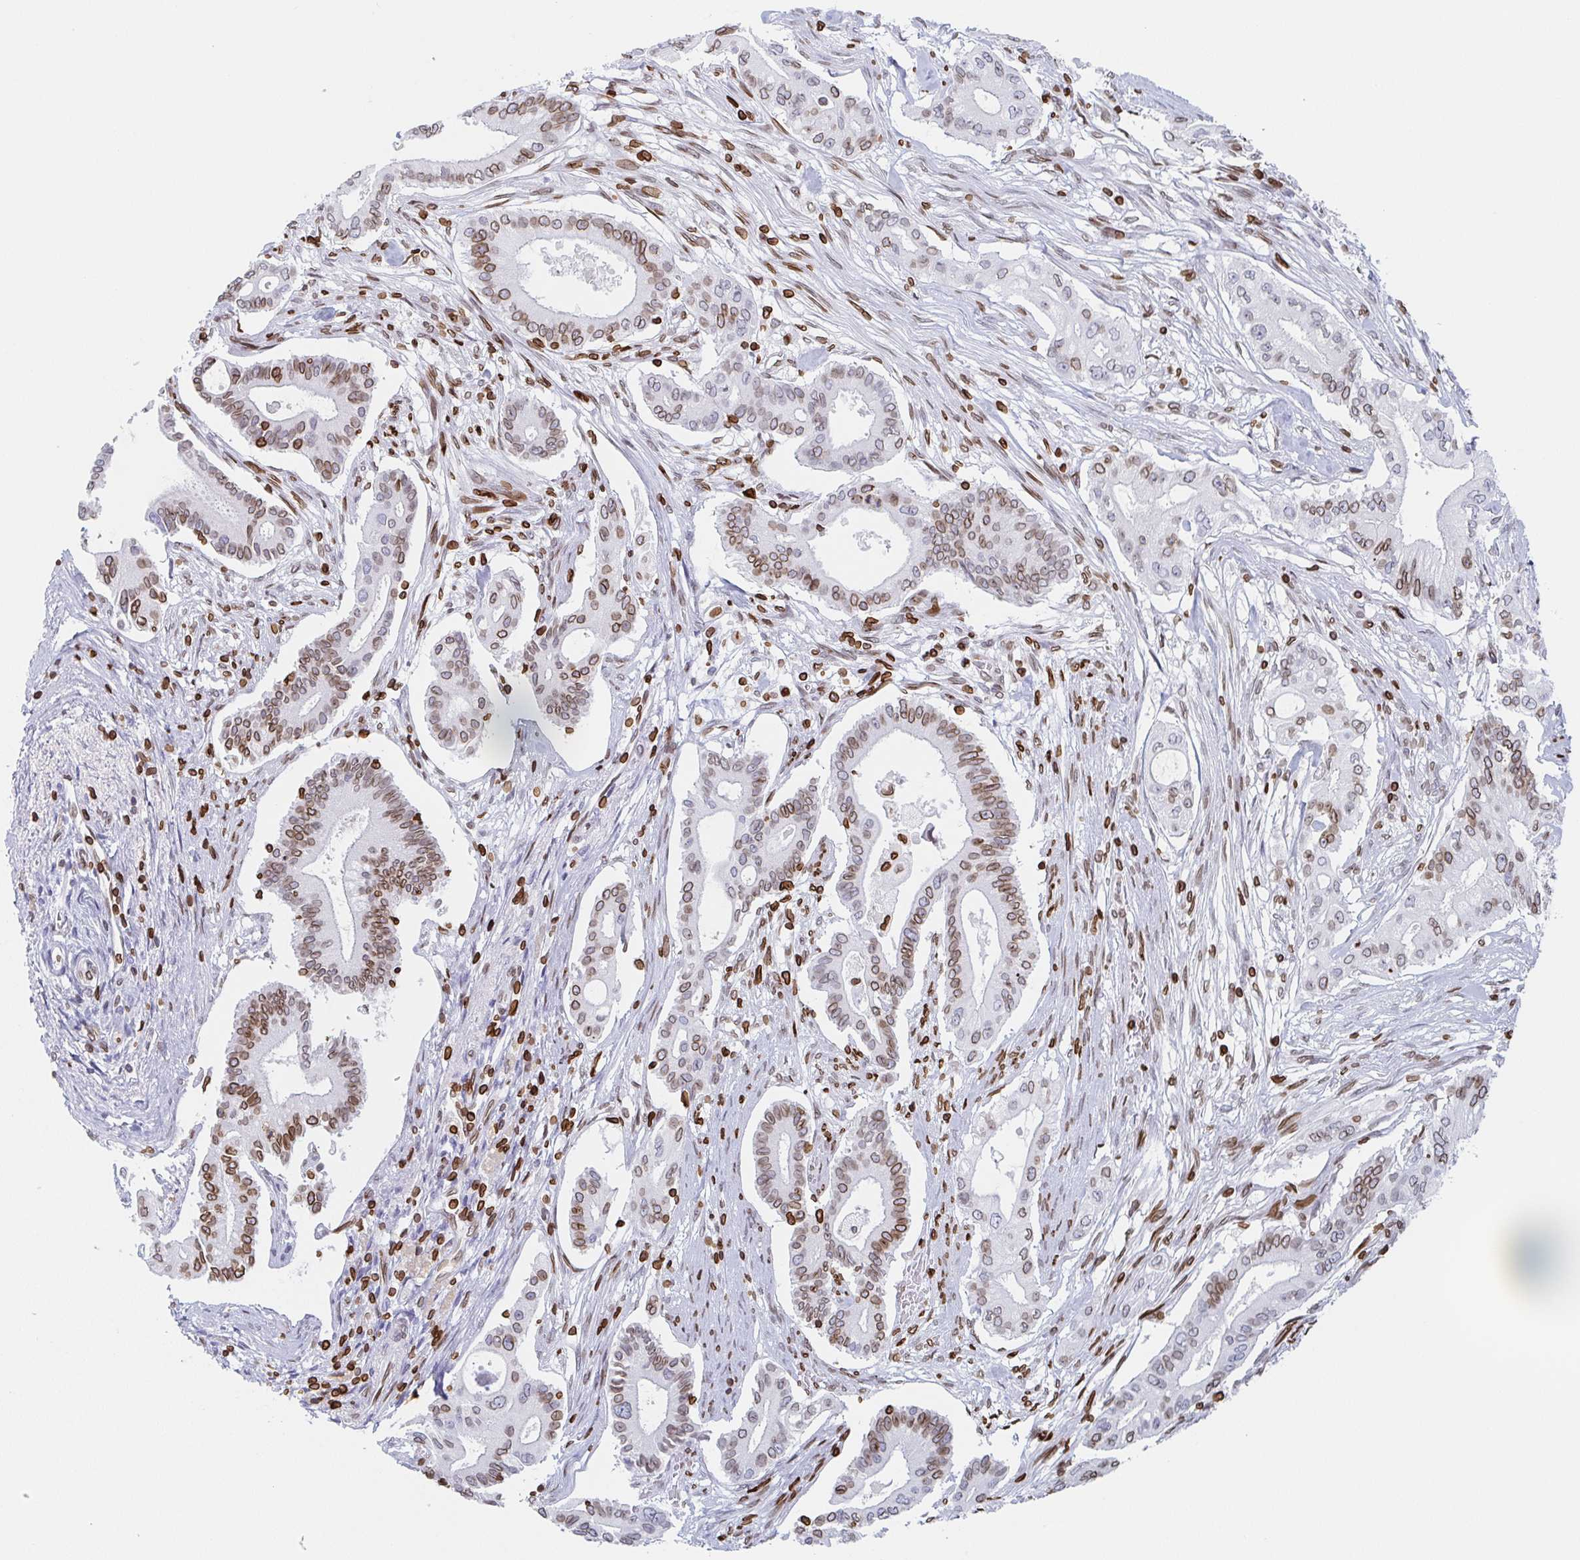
{"staining": {"intensity": "moderate", "quantity": "25%-75%", "location": "cytoplasmic/membranous,nuclear"}, "tissue": "pancreatic cancer", "cell_type": "Tumor cells", "image_type": "cancer", "snomed": [{"axis": "morphology", "description": "Adenocarcinoma, NOS"}, {"axis": "topography", "description": "Pancreas"}], "caption": "Human pancreatic cancer stained with a brown dye exhibits moderate cytoplasmic/membranous and nuclear positive staining in approximately 25%-75% of tumor cells.", "gene": "BTBD7", "patient": {"sex": "female", "age": 68}}